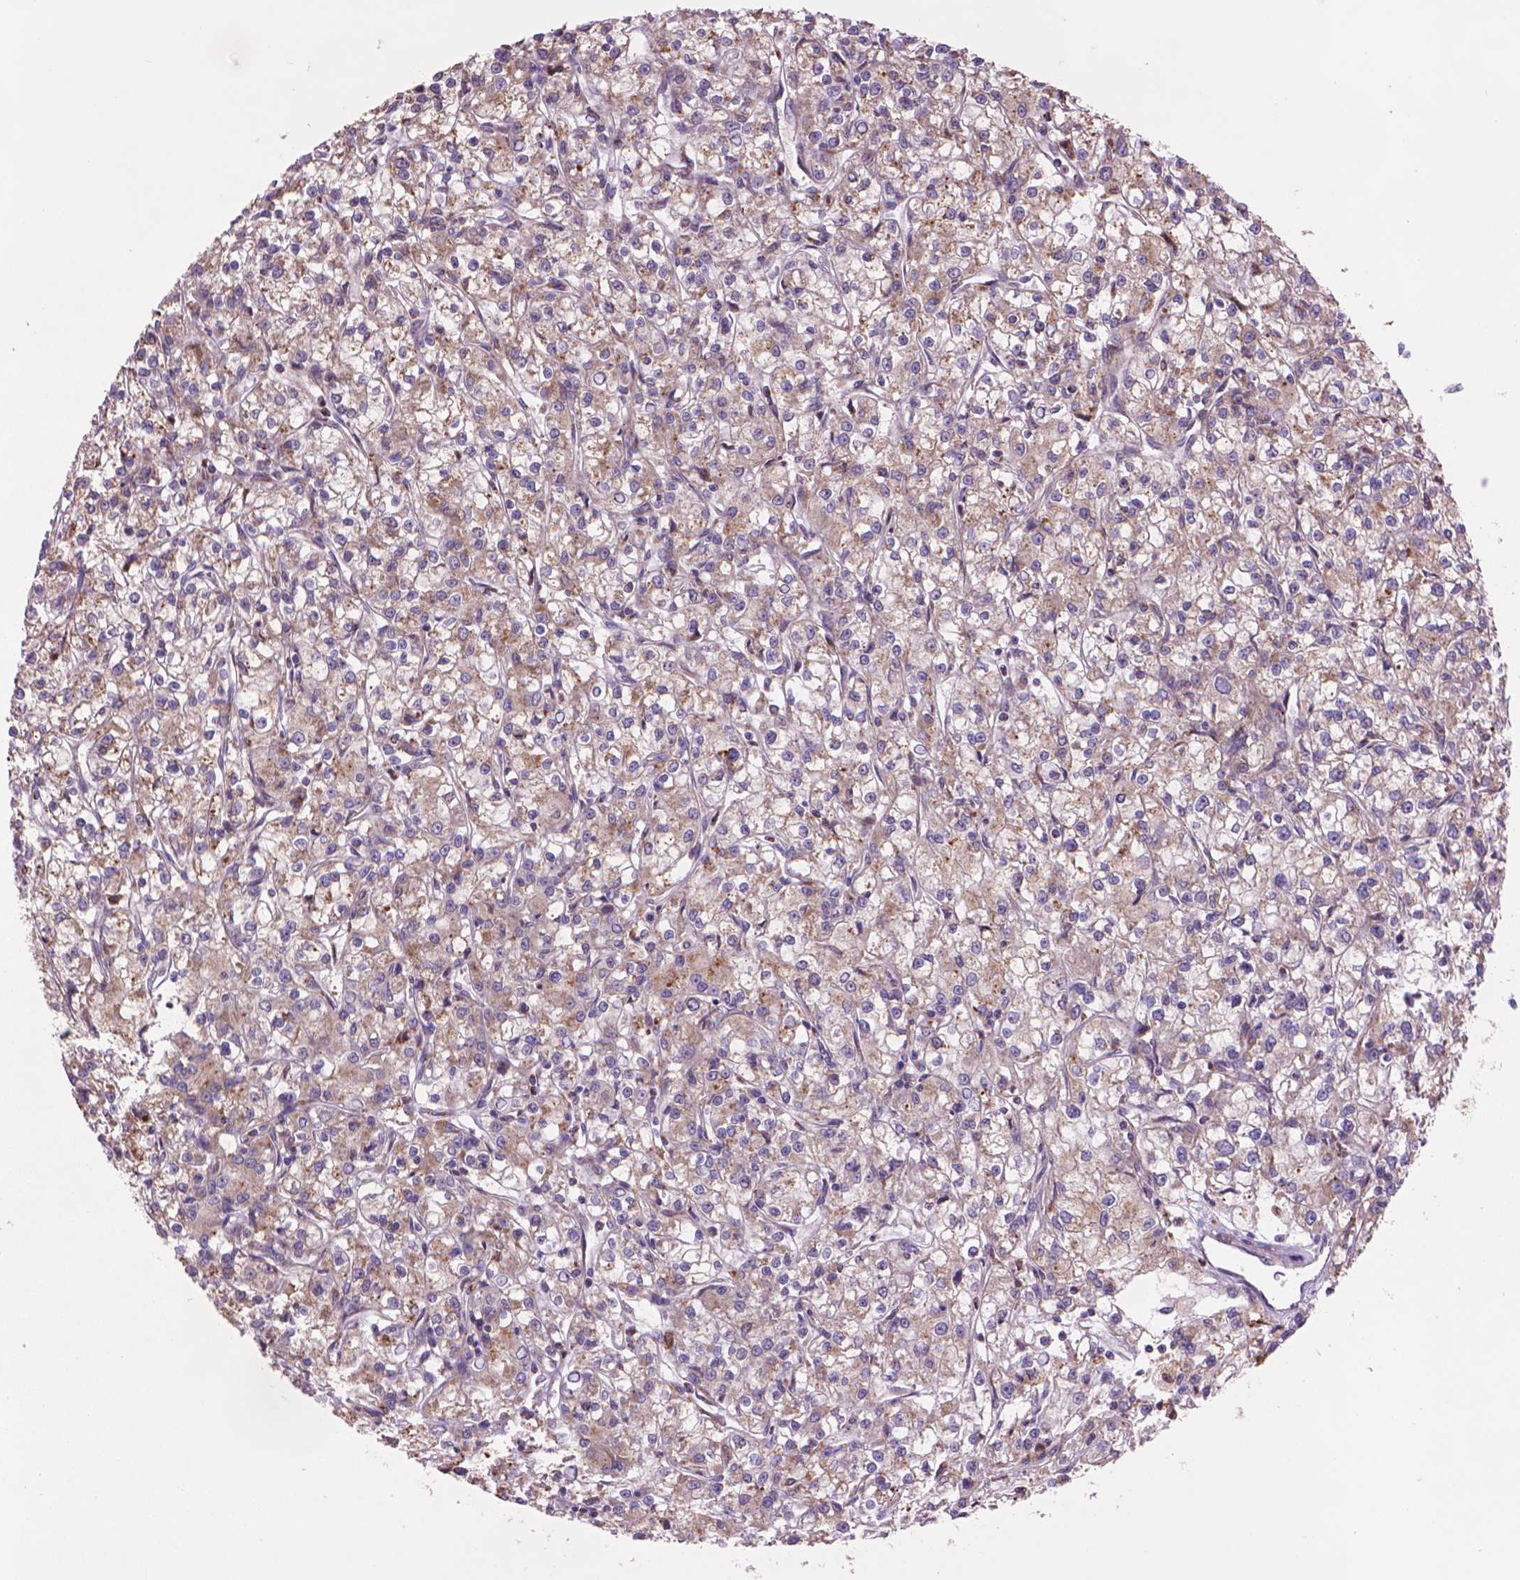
{"staining": {"intensity": "weak", "quantity": "25%-75%", "location": "cytoplasmic/membranous"}, "tissue": "renal cancer", "cell_type": "Tumor cells", "image_type": "cancer", "snomed": [{"axis": "morphology", "description": "Adenocarcinoma, NOS"}, {"axis": "topography", "description": "Kidney"}], "caption": "A photomicrograph showing weak cytoplasmic/membranous staining in about 25%-75% of tumor cells in adenocarcinoma (renal), as visualized by brown immunohistochemical staining.", "gene": "GLB1", "patient": {"sex": "female", "age": 59}}